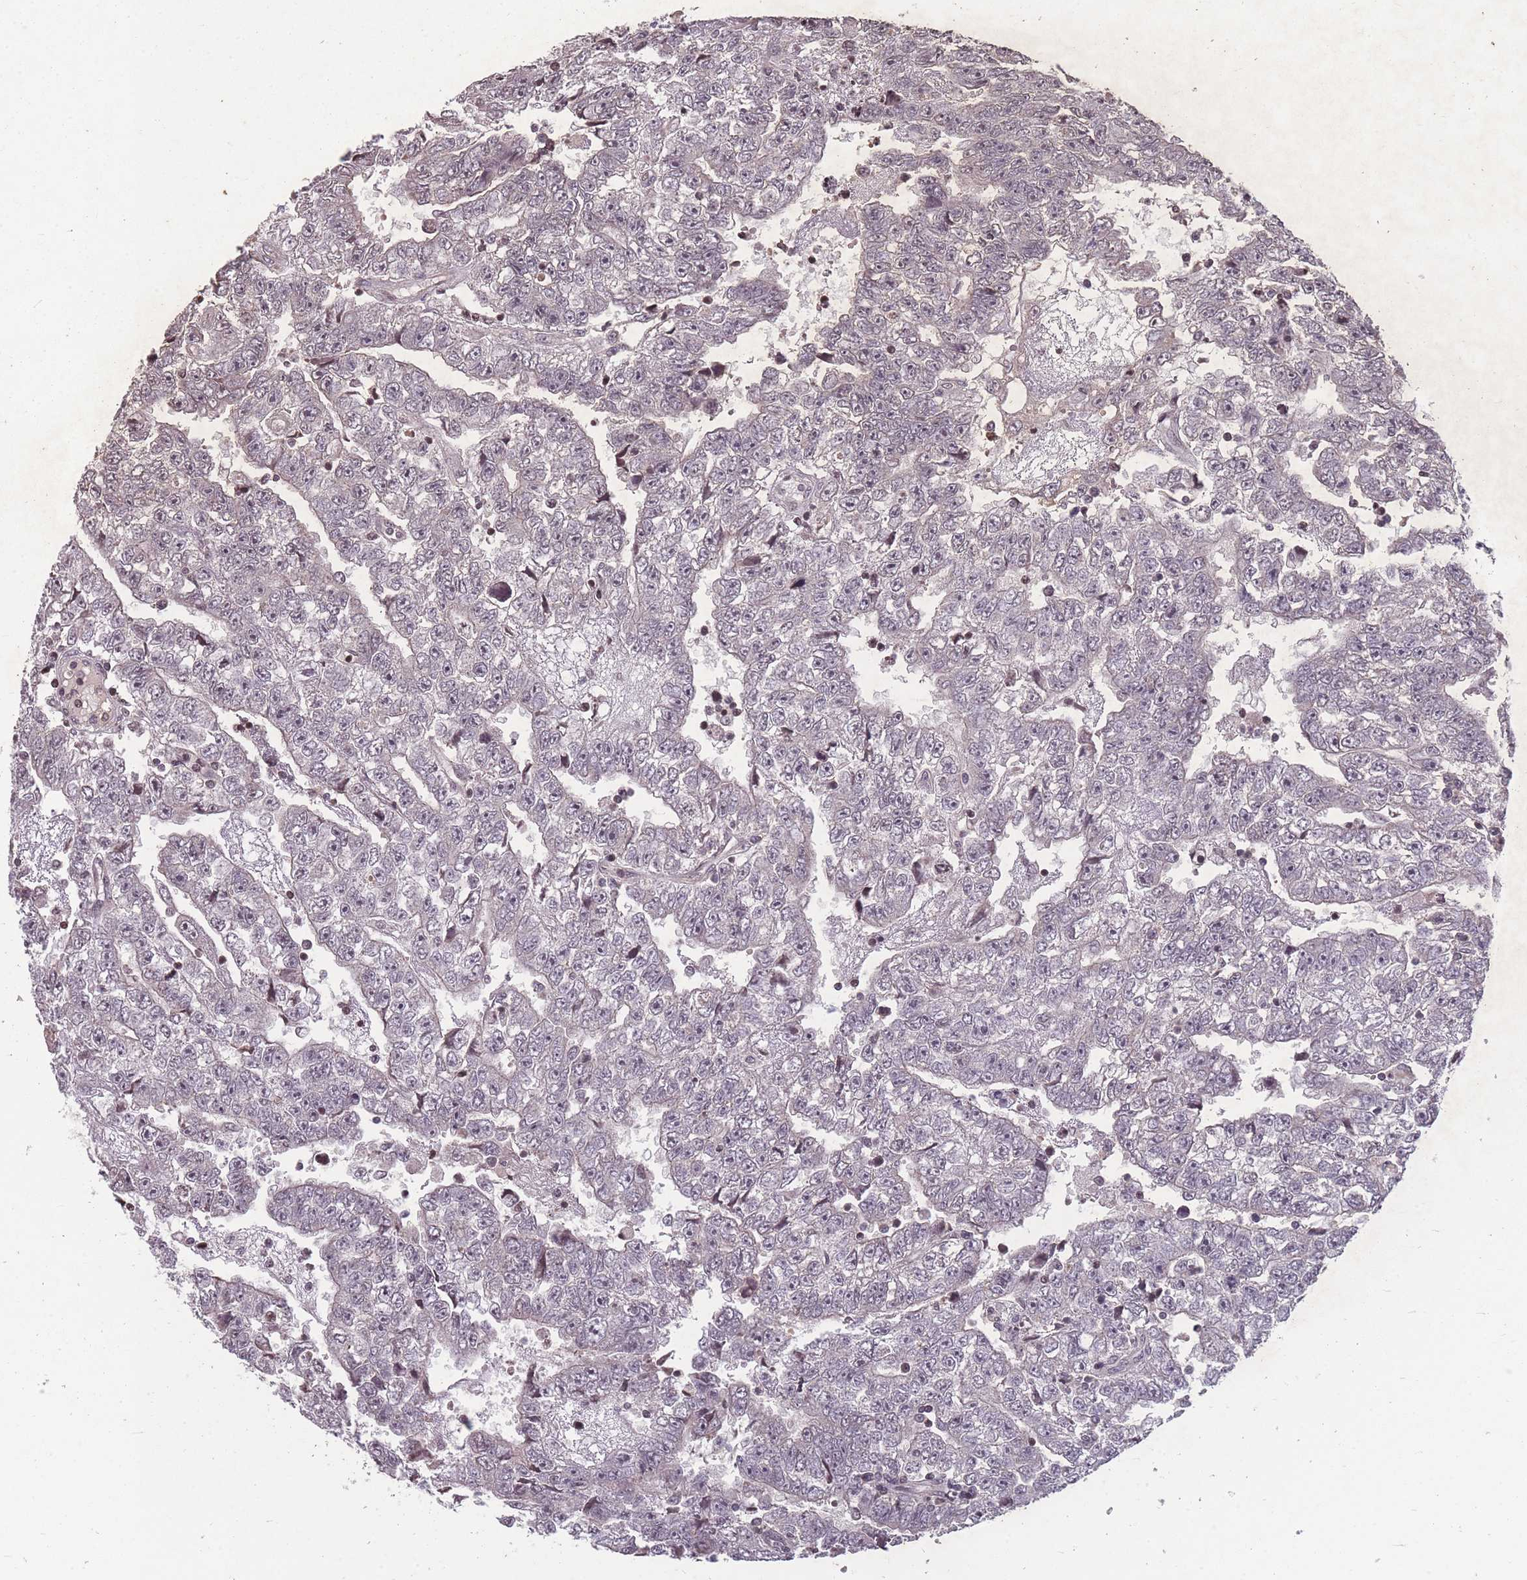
{"staining": {"intensity": "negative", "quantity": "none", "location": "none"}, "tissue": "testis cancer", "cell_type": "Tumor cells", "image_type": "cancer", "snomed": [{"axis": "morphology", "description": "Carcinoma, Embryonal, NOS"}, {"axis": "topography", "description": "Testis"}], "caption": "This histopathology image is of testis cancer (embryonal carcinoma) stained with immunohistochemistry (IHC) to label a protein in brown with the nuclei are counter-stained blue. There is no expression in tumor cells. Brightfield microscopy of immunohistochemistry (IHC) stained with DAB (3,3'-diaminobenzidine) (brown) and hematoxylin (blue), captured at high magnification.", "gene": "GGT5", "patient": {"sex": "male", "age": 25}}